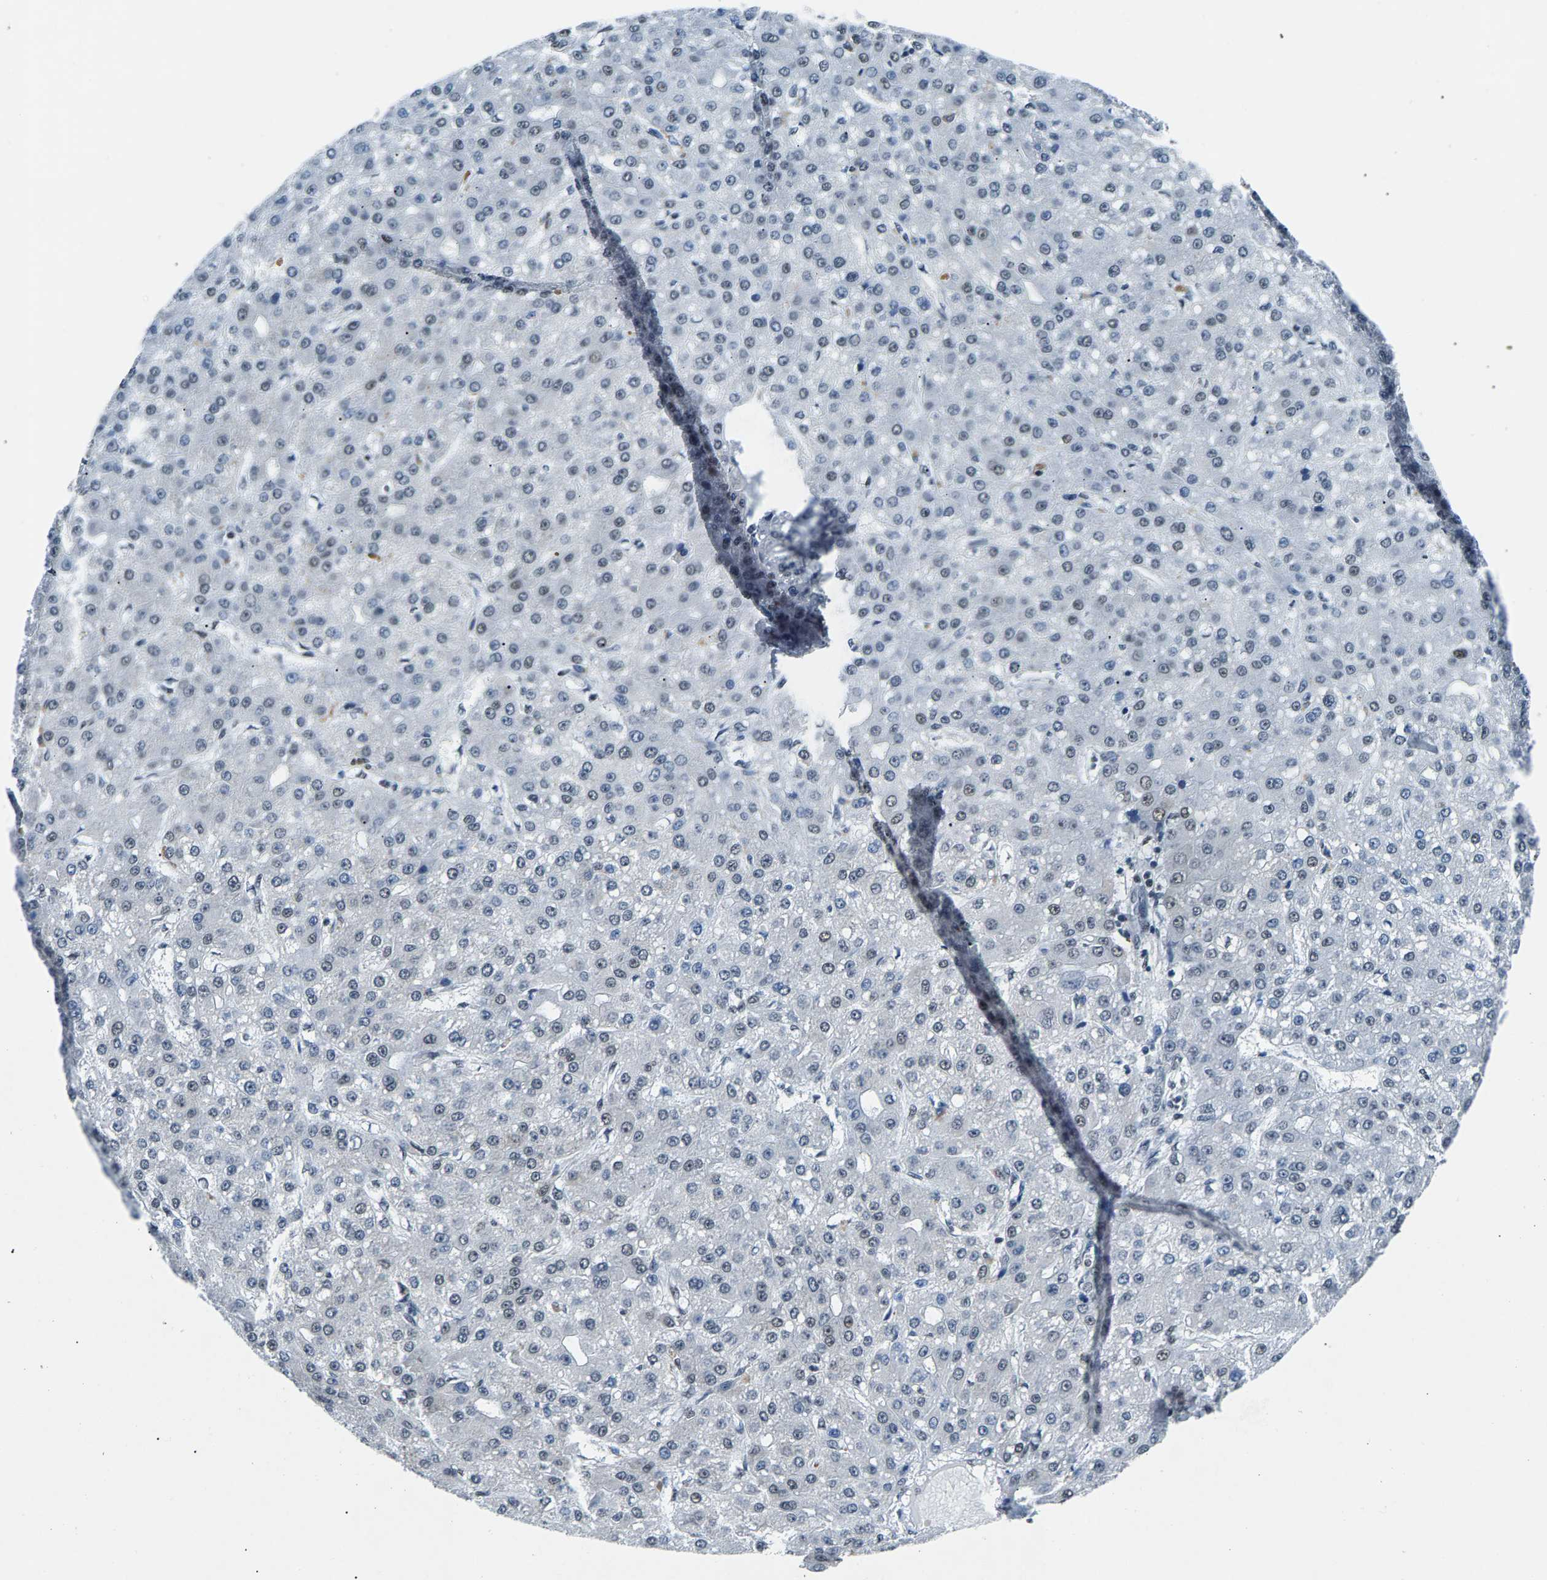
{"staining": {"intensity": "weak", "quantity": "<25%", "location": "nuclear"}, "tissue": "liver cancer", "cell_type": "Tumor cells", "image_type": "cancer", "snomed": [{"axis": "morphology", "description": "Carcinoma, Hepatocellular, NOS"}, {"axis": "topography", "description": "Liver"}], "caption": "A histopathology image of human liver hepatocellular carcinoma is negative for staining in tumor cells. (Immunohistochemistry (ihc), brightfield microscopy, high magnification).", "gene": "ATF2", "patient": {"sex": "male", "age": 67}}